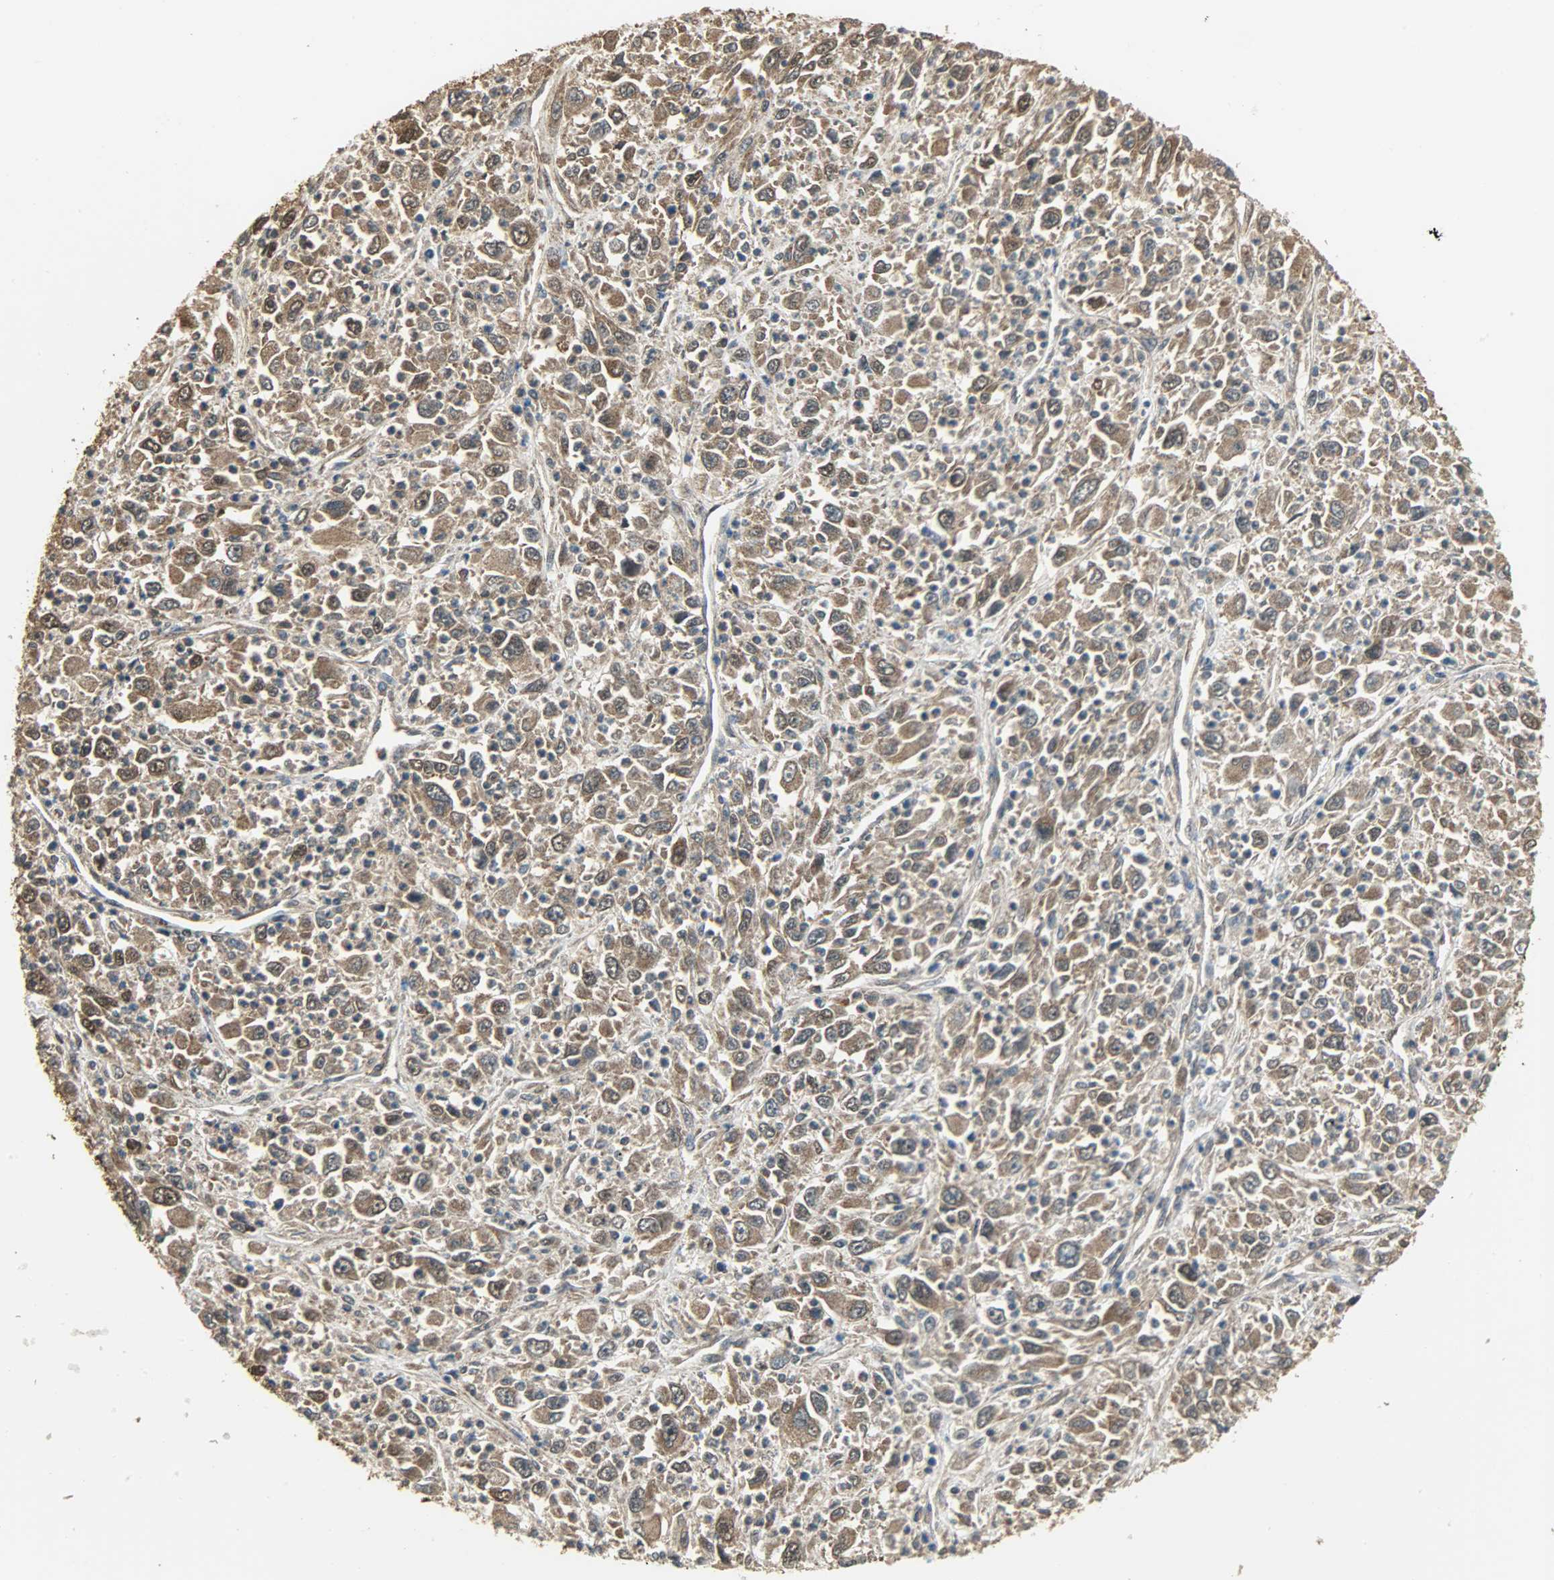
{"staining": {"intensity": "moderate", "quantity": ">75%", "location": "cytoplasmic/membranous"}, "tissue": "melanoma", "cell_type": "Tumor cells", "image_type": "cancer", "snomed": [{"axis": "morphology", "description": "Malignant melanoma, Metastatic site"}, {"axis": "topography", "description": "Skin"}], "caption": "Human melanoma stained with a brown dye reveals moderate cytoplasmic/membranous positive expression in approximately >75% of tumor cells.", "gene": "LDHB", "patient": {"sex": "female", "age": 56}}